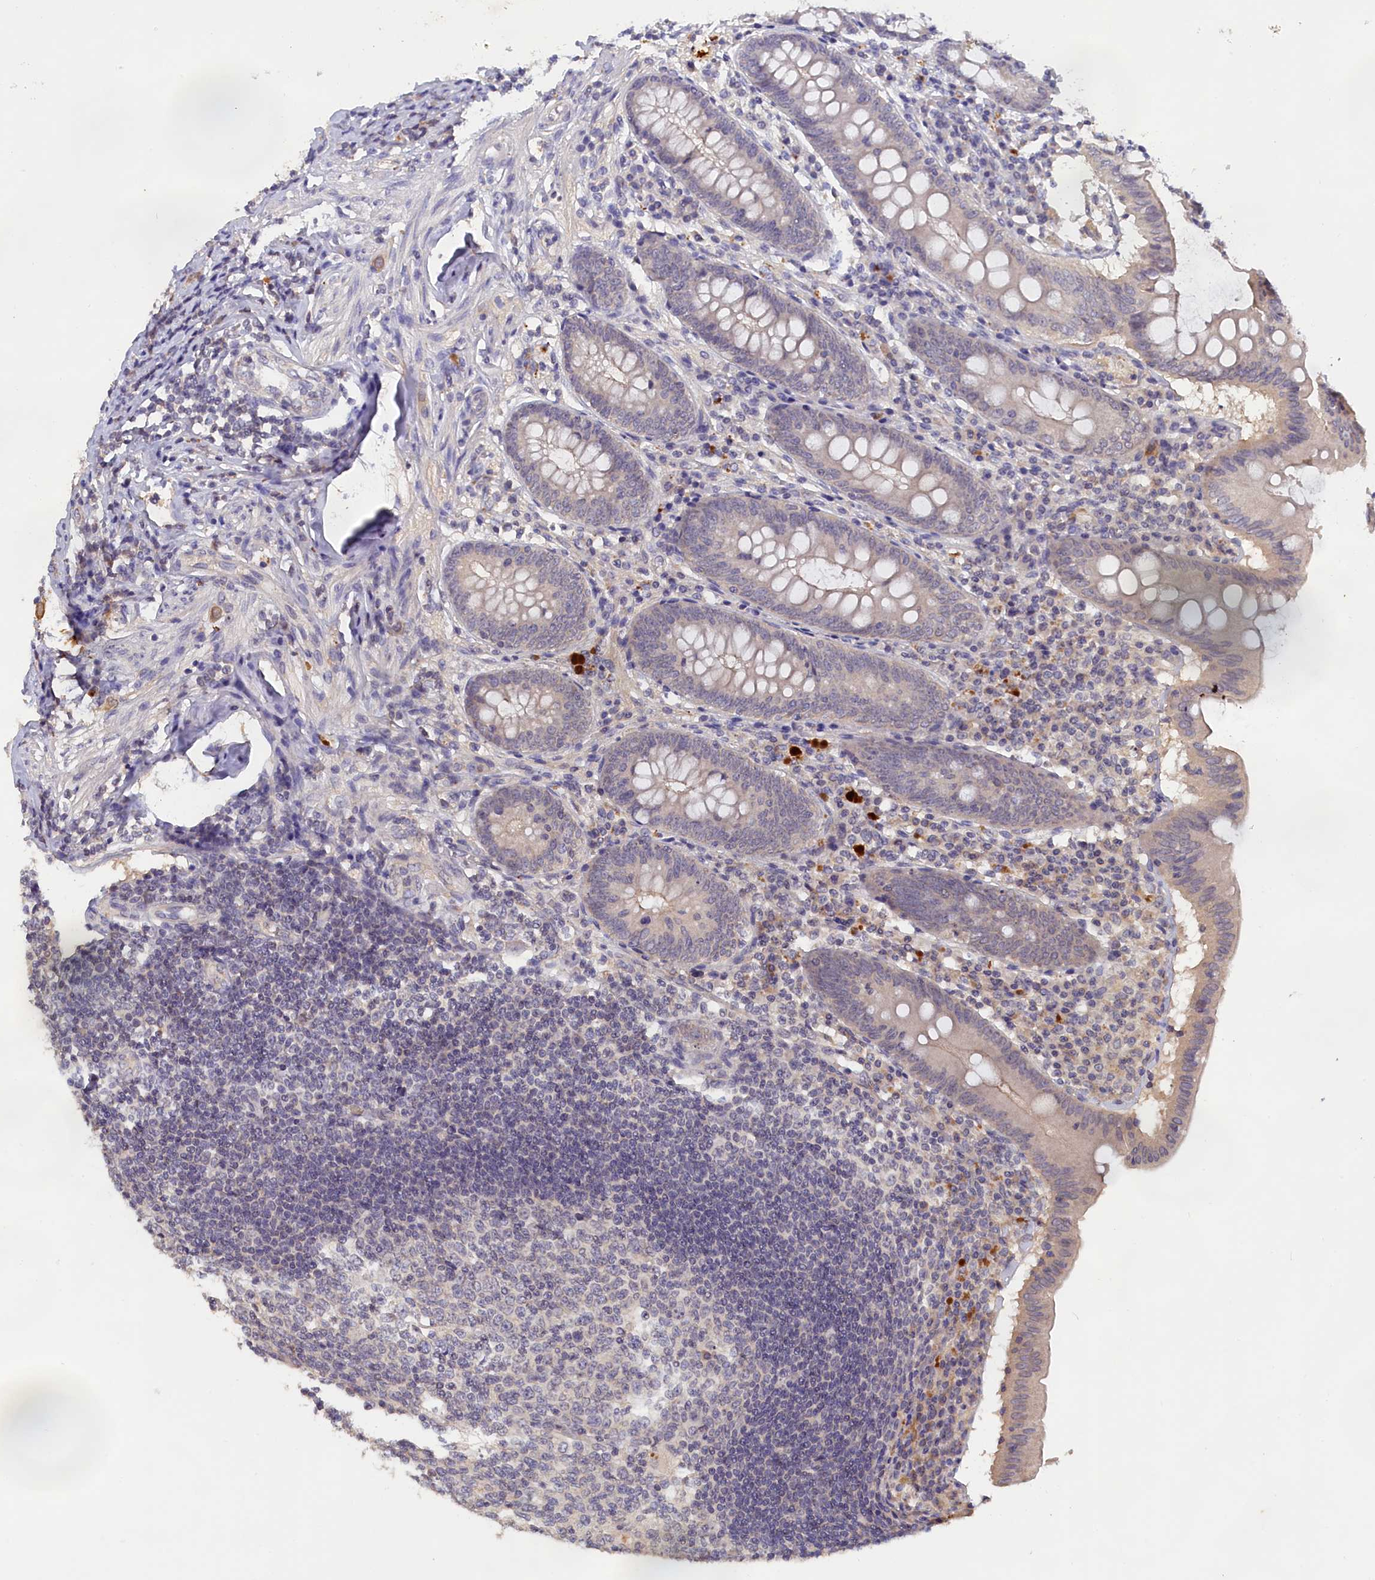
{"staining": {"intensity": "negative", "quantity": "none", "location": "none"}, "tissue": "appendix", "cell_type": "Glandular cells", "image_type": "normal", "snomed": [{"axis": "morphology", "description": "Normal tissue, NOS"}, {"axis": "topography", "description": "Appendix"}], "caption": "Immunohistochemistry (IHC) histopathology image of normal appendix stained for a protein (brown), which exhibits no staining in glandular cells.", "gene": "CELF5", "patient": {"sex": "female", "age": 54}}